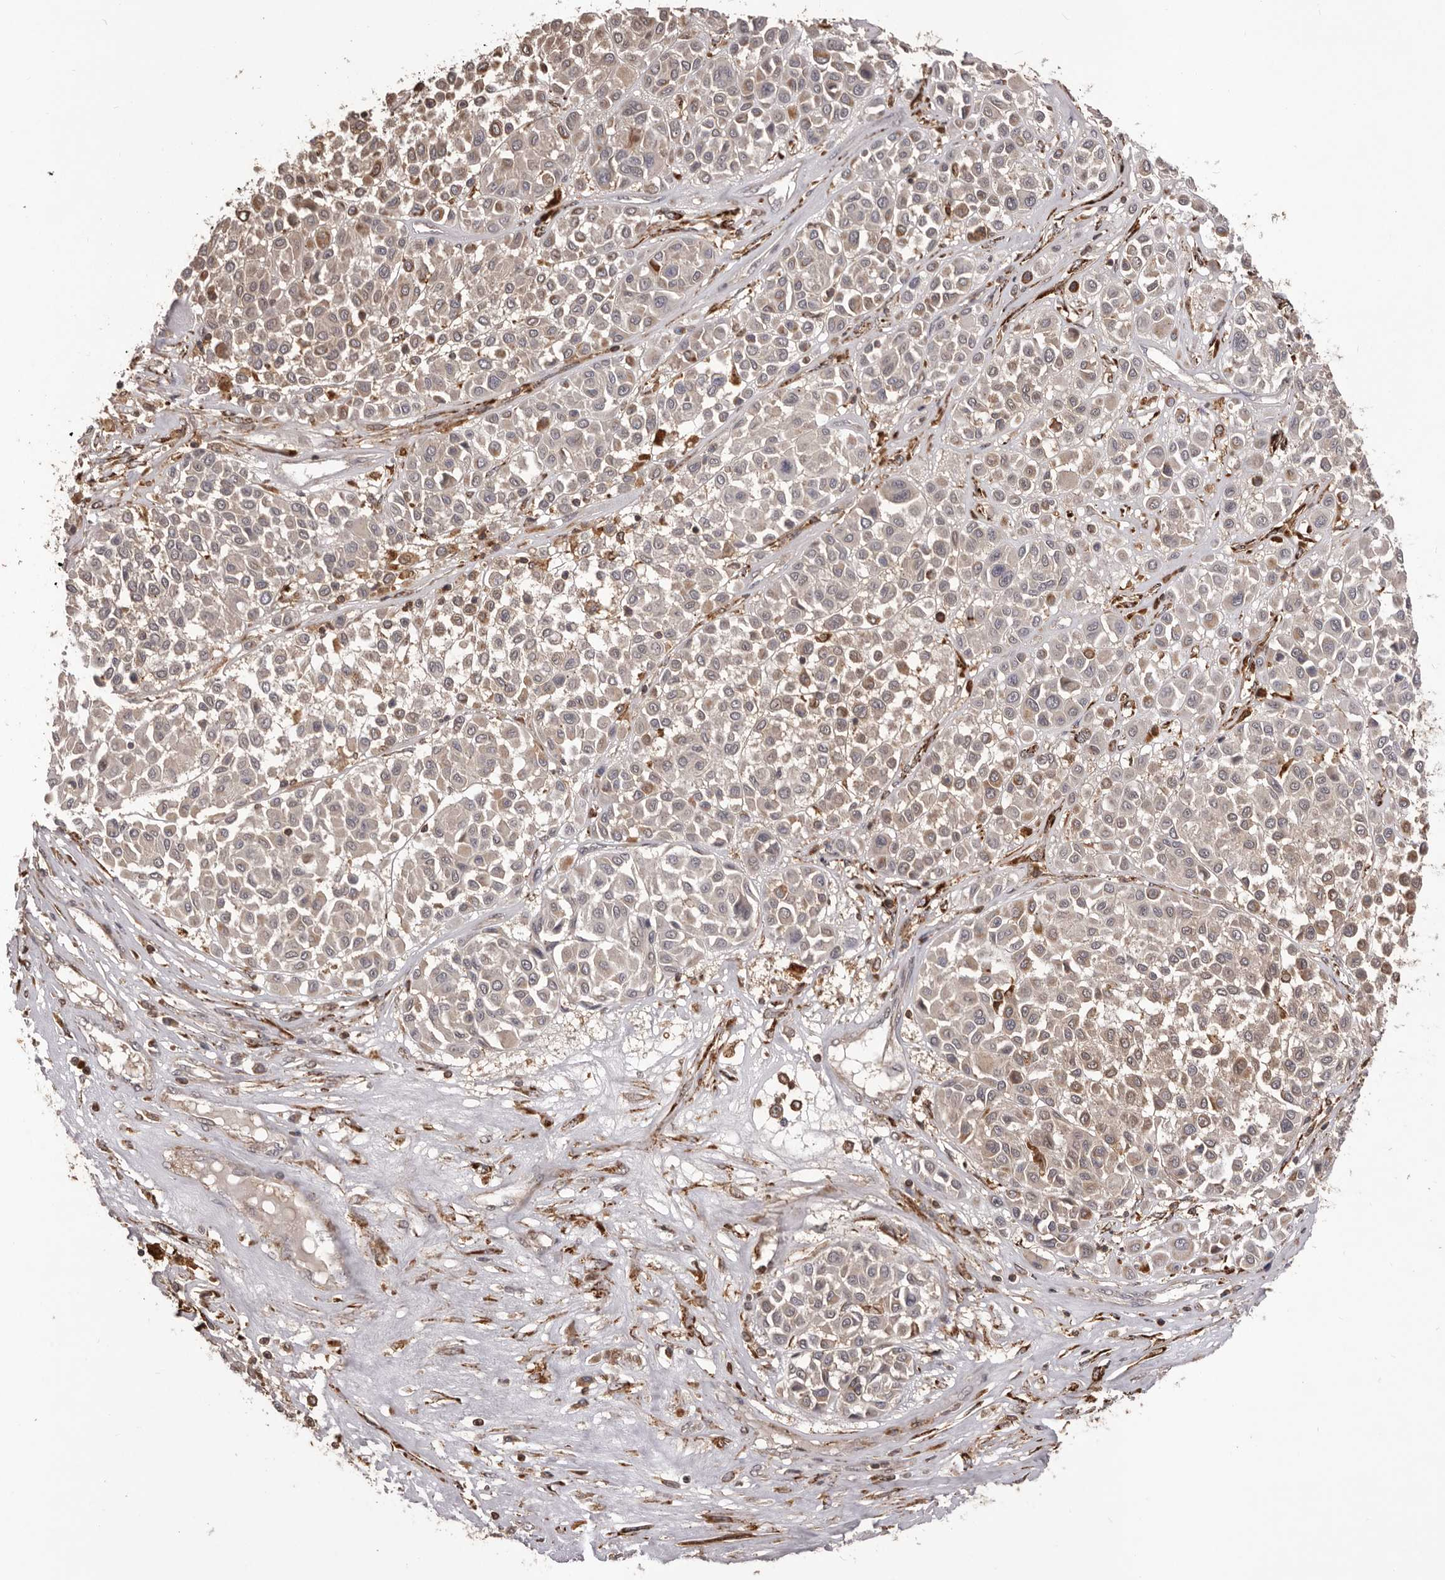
{"staining": {"intensity": "weak", "quantity": "<25%", "location": "cytoplasmic/membranous"}, "tissue": "melanoma", "cell_type": "Tumor cells", "image_type": "cancer", "snomed": [{"axis": "morphology", "description": "Malignant melanoma, Metastatic site"}, {"axis": "topography", "description": "Soft tissue"}], "caption": "Protein analysis of melanoma shows no significant expression in tumor cells.", "gene": "GLIPR2", "patient": {"sex": "male", "age": 41}}